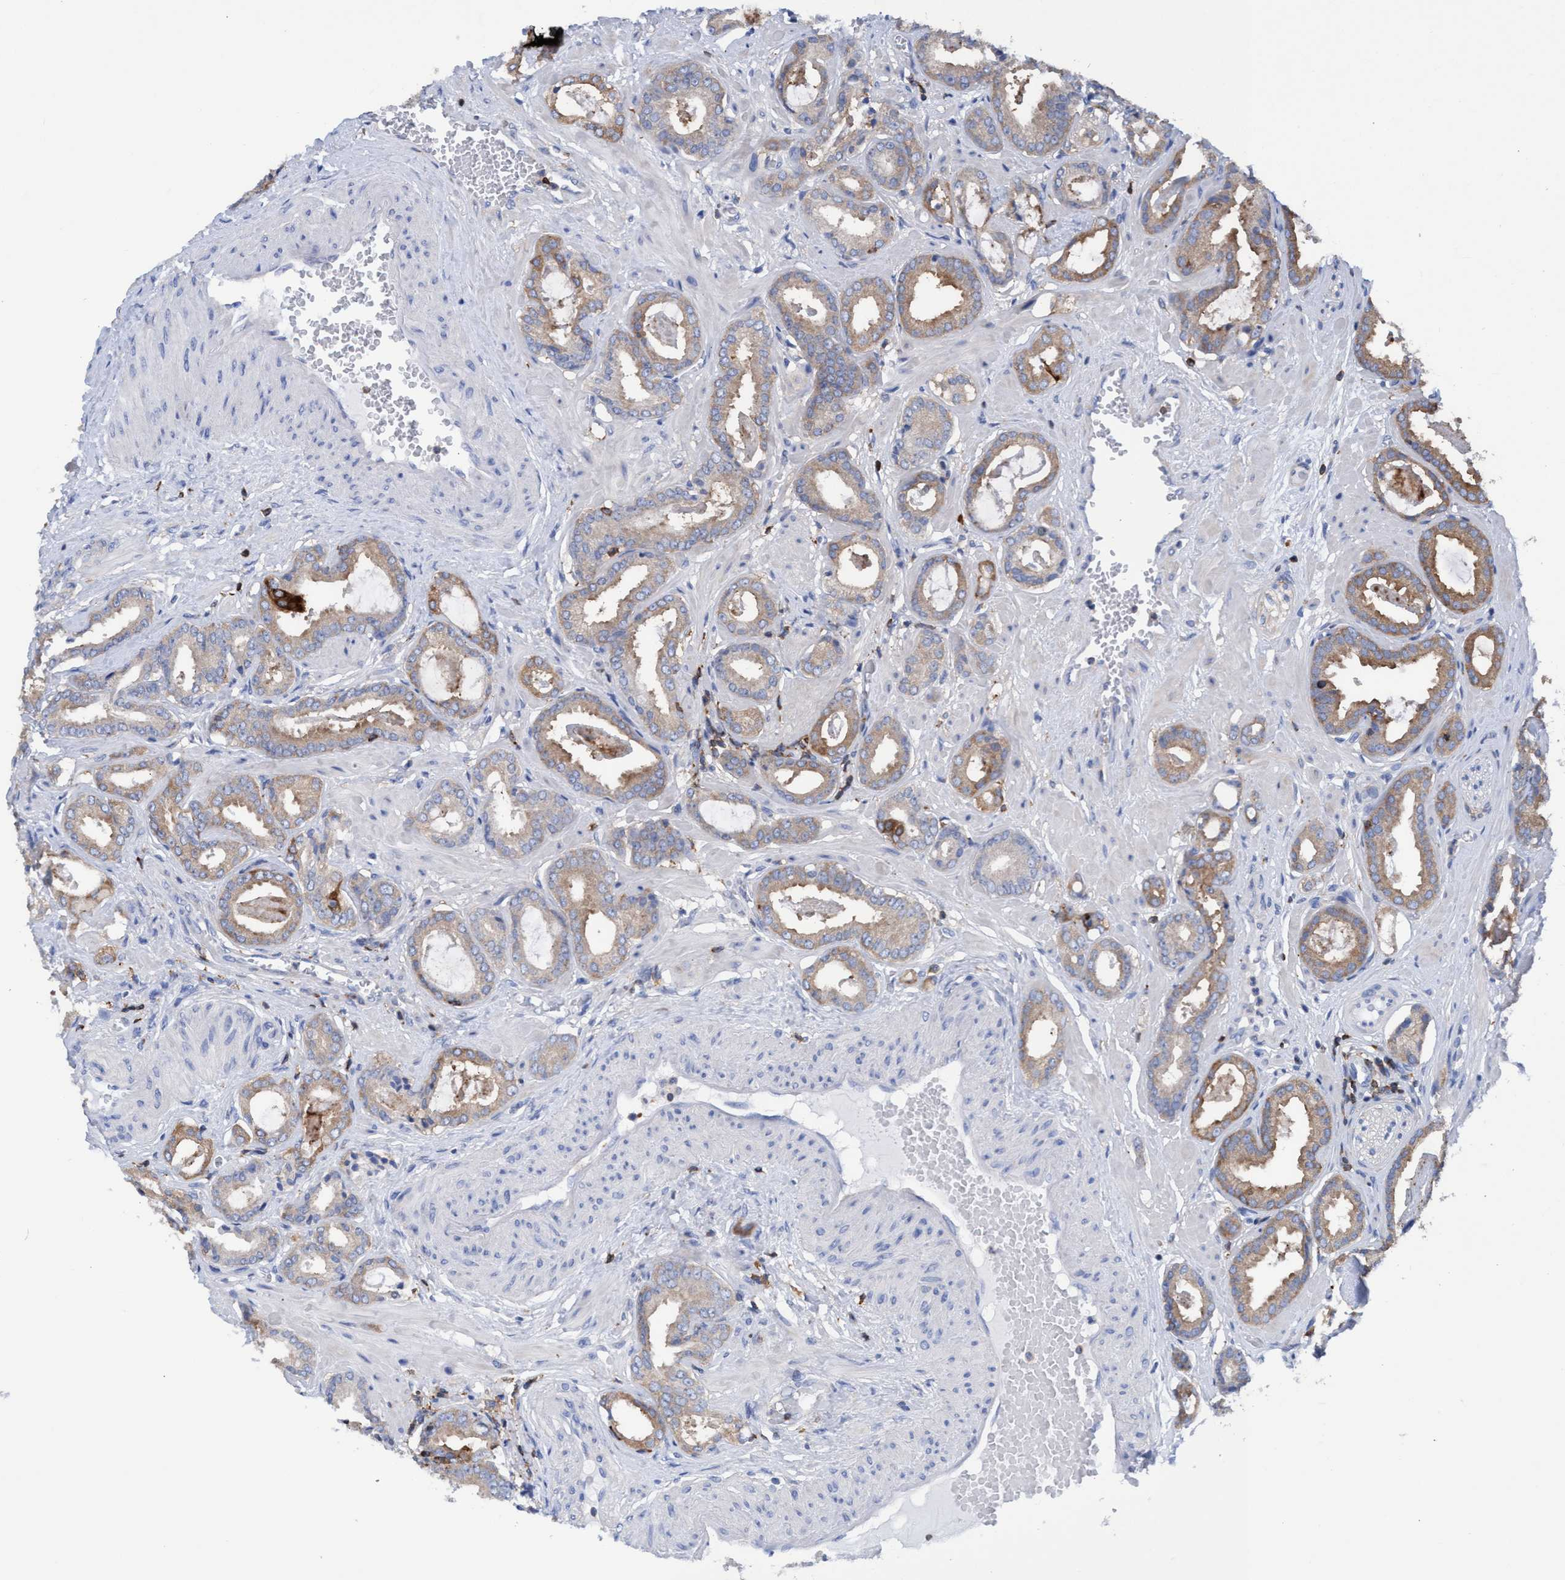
{"staining": {"intensity": "moderate", "quantity": "25%-75%", "location": "cytoplasmic/membranous"}, "tissue": "prostate cancer", "cell_type": "Tumor cells", "image_type": "cancer", "snomed": [{"axis": "morphology", "description": "Adenocarcinoma, Low grade"}, {"axis": "topography", "description": "Prostate"}], "caption": "Immunohistochemistry histopathology image of prostate cancer (adenocarcinoma (low-grade)) stained for a protein (brown), which reveals medium levels of moderate cytoplasmic/membranous expression in approximately 25%-75% of tumor cells.", "gene": "EZR", "patient": {"sex": "male", "age": 53}}